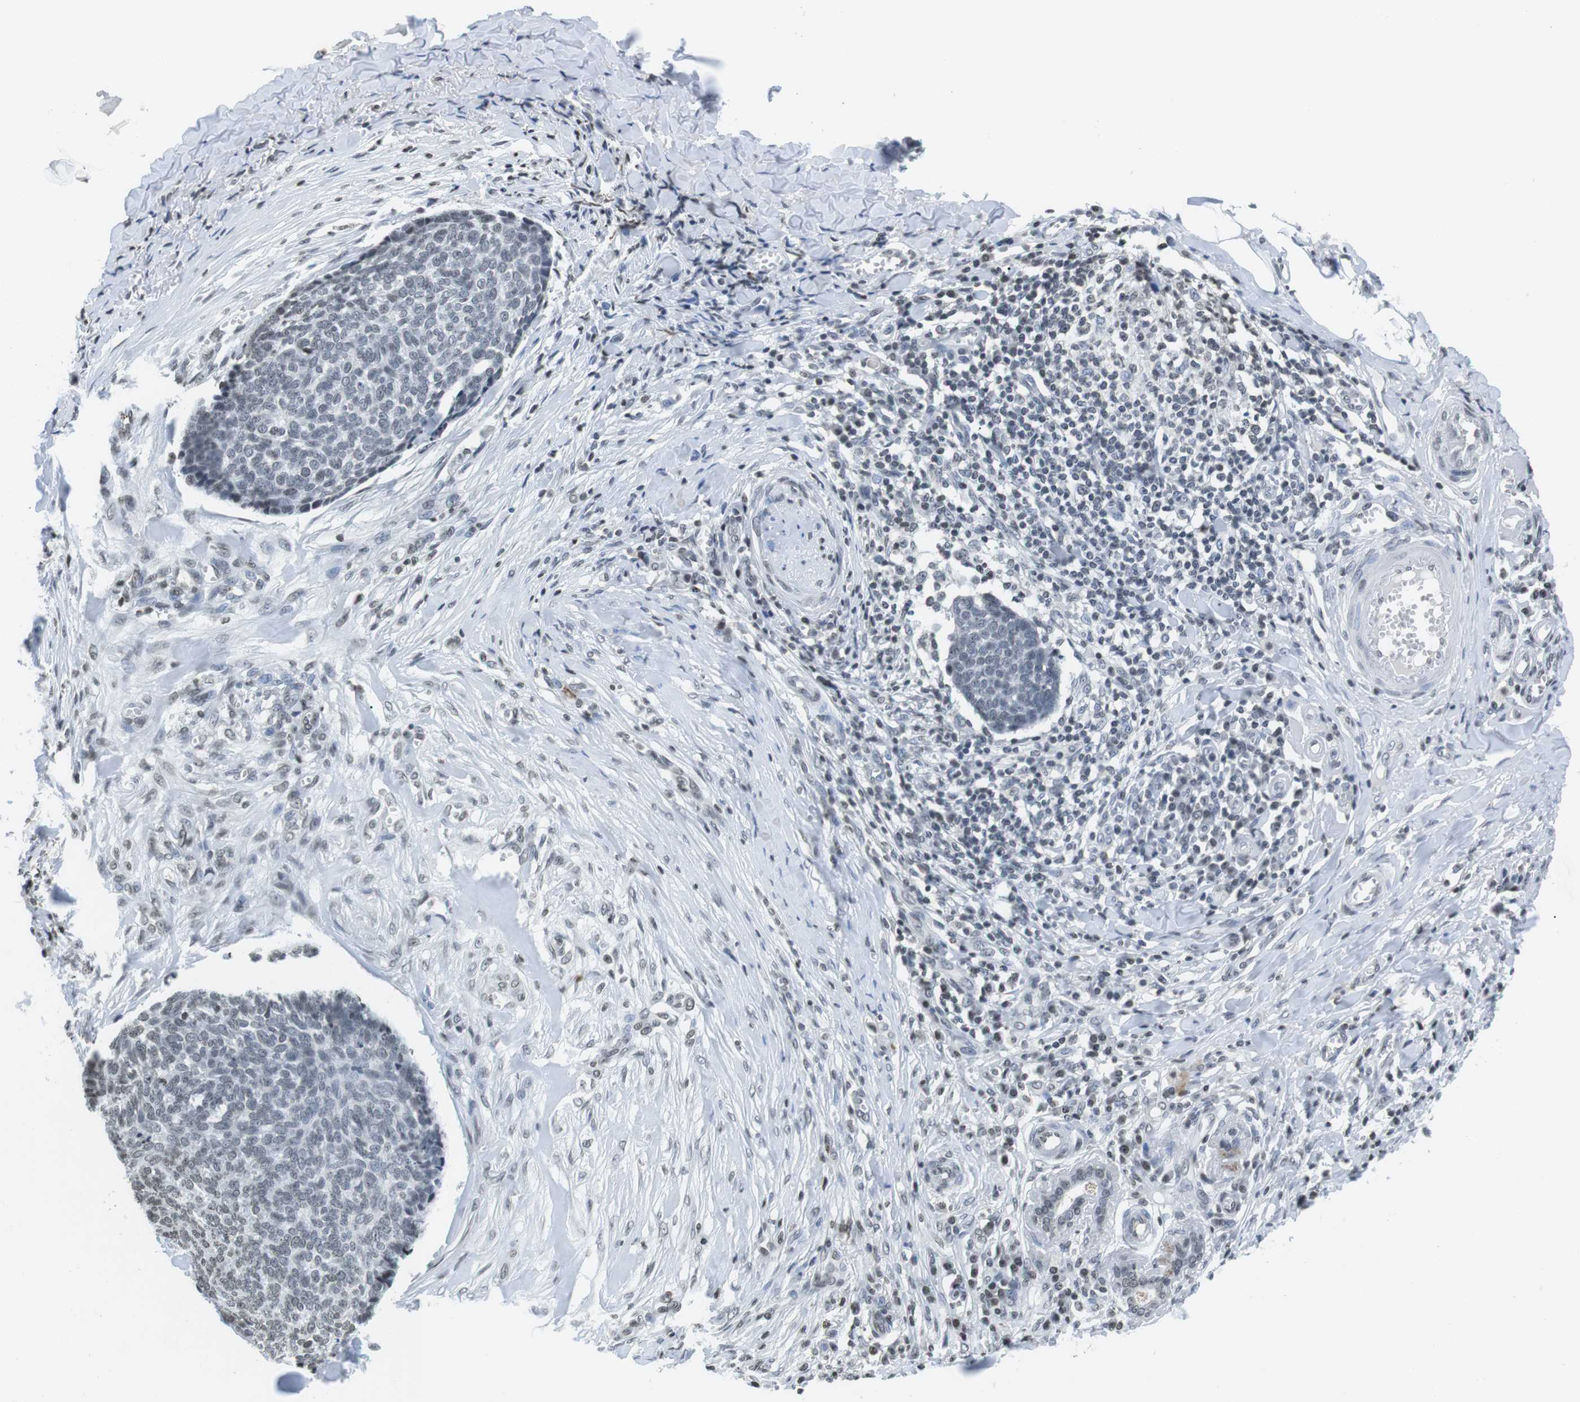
{"staining": {"intensity": "weak", "quantity": "<25%", "location": "nuclear"}, "tissue": "skin cancer", "cell_type": "Tumor cells", "image_type": "cancer", "snomed": [{"axis": "morphology", "description": "Basal cell carcinoma"}, {"axis": "topography", "description": "Skin"}], "caption": "High magnification brightfield microscopy of skin cancer (basal cell carcinoma) stained with DAB (3,3'-diaminobenzidine) (brown) and counterstained with hematoxylin (blue): tumor cells show no significant staining.", "gene": "E2F2", "patient": {"sex": "male", "age": 84}}